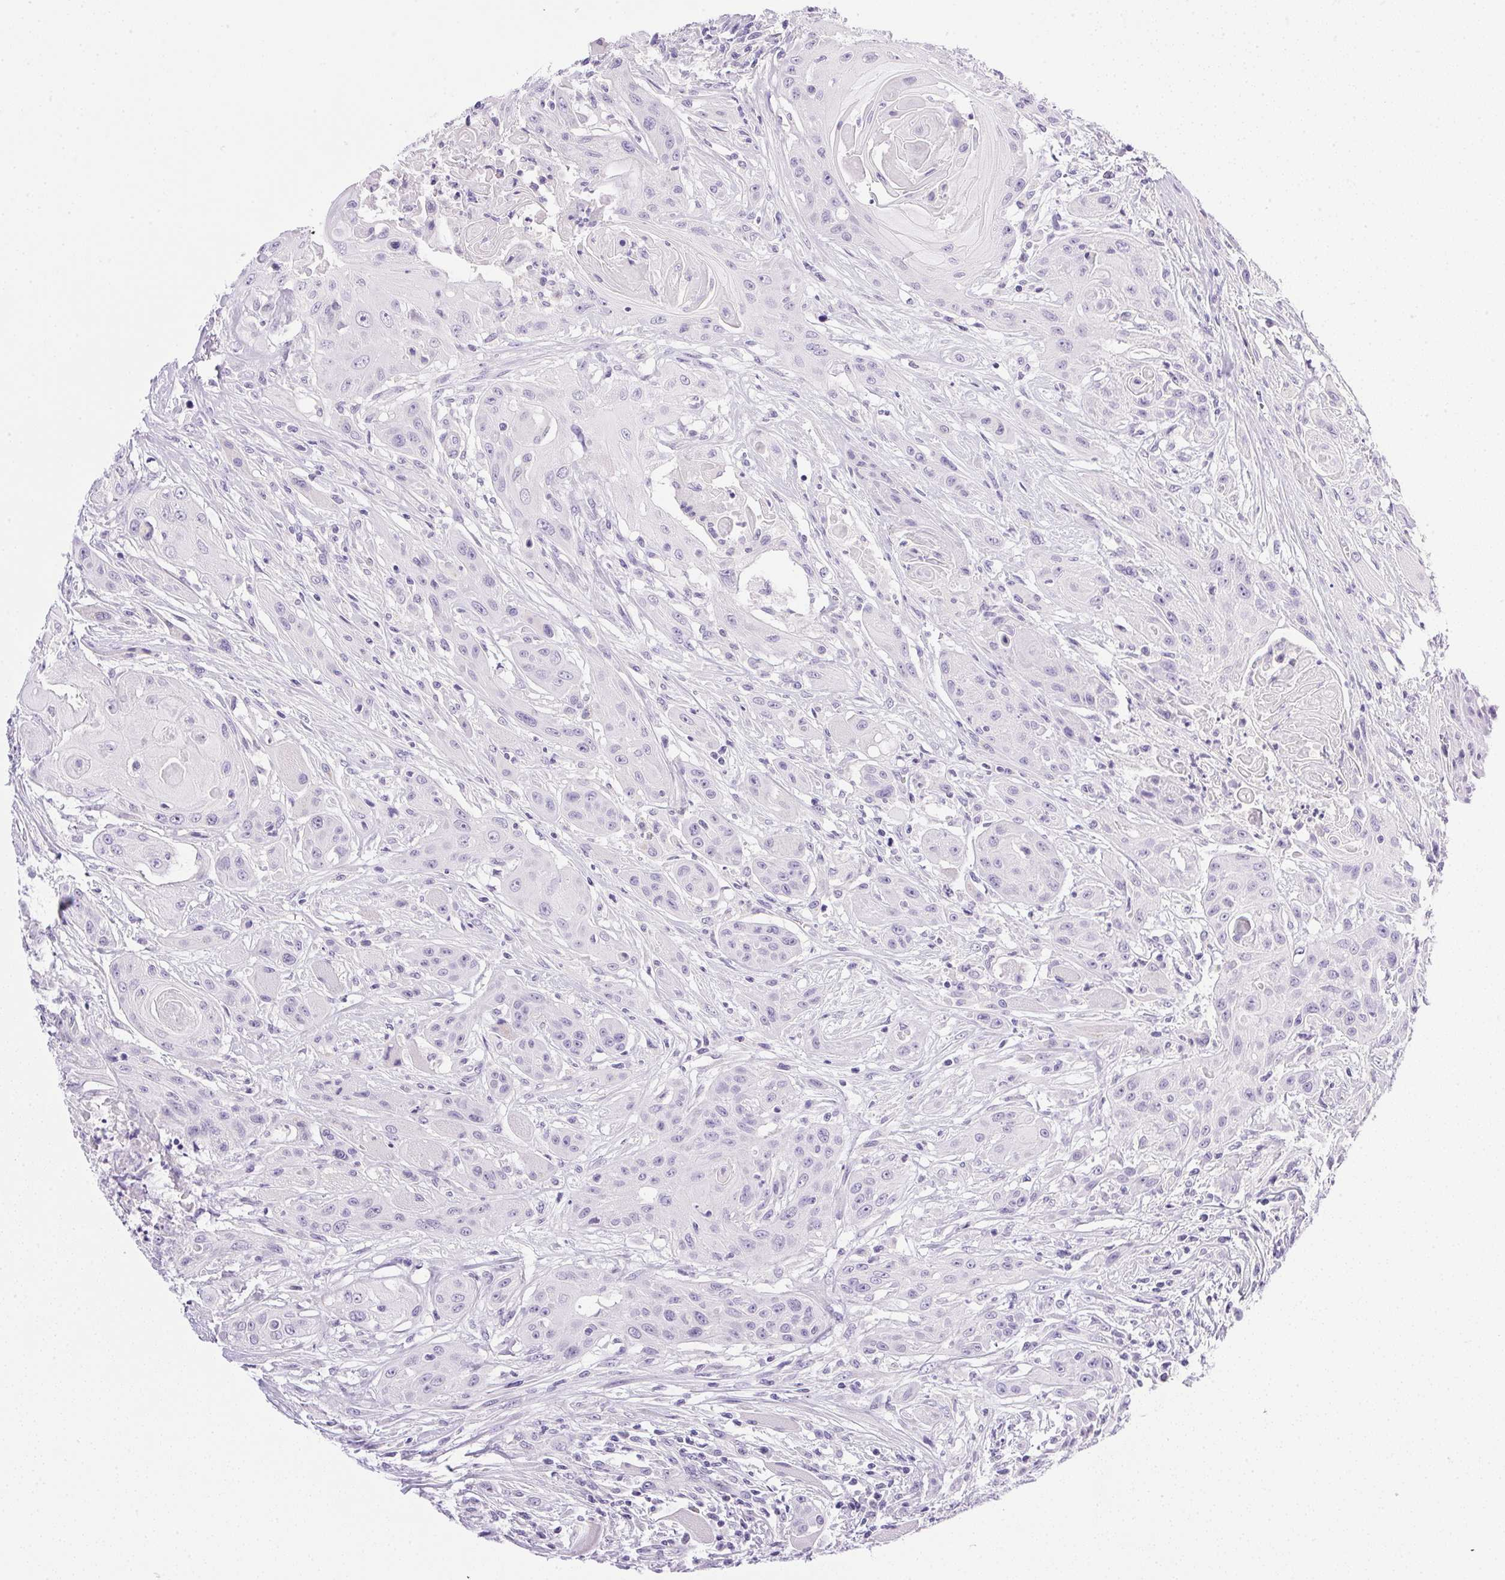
{"staining": {"intensity": "negative", "quantity": "none", "location": "none"}, "tissue": "head and neck cancer", "cell_type": "Tumor cells", "image_type": "cancer", "snomed": [{"axis": "morphology", "description": "Squamous cell carcinoma, NOS"}, {"axis": "topography", "description": "Oral tissue"}, {"axis": "topography", "description": "Head-Neck"}, {"axis": "topography", "description": "Neck, NOS"}], "caption": "Tumor cells are negative for brown protein staining in head and neck squamous cell carcinoma.", "gene": "ATP6V0A4", "patient": {"sex": "female", "age": 55}}